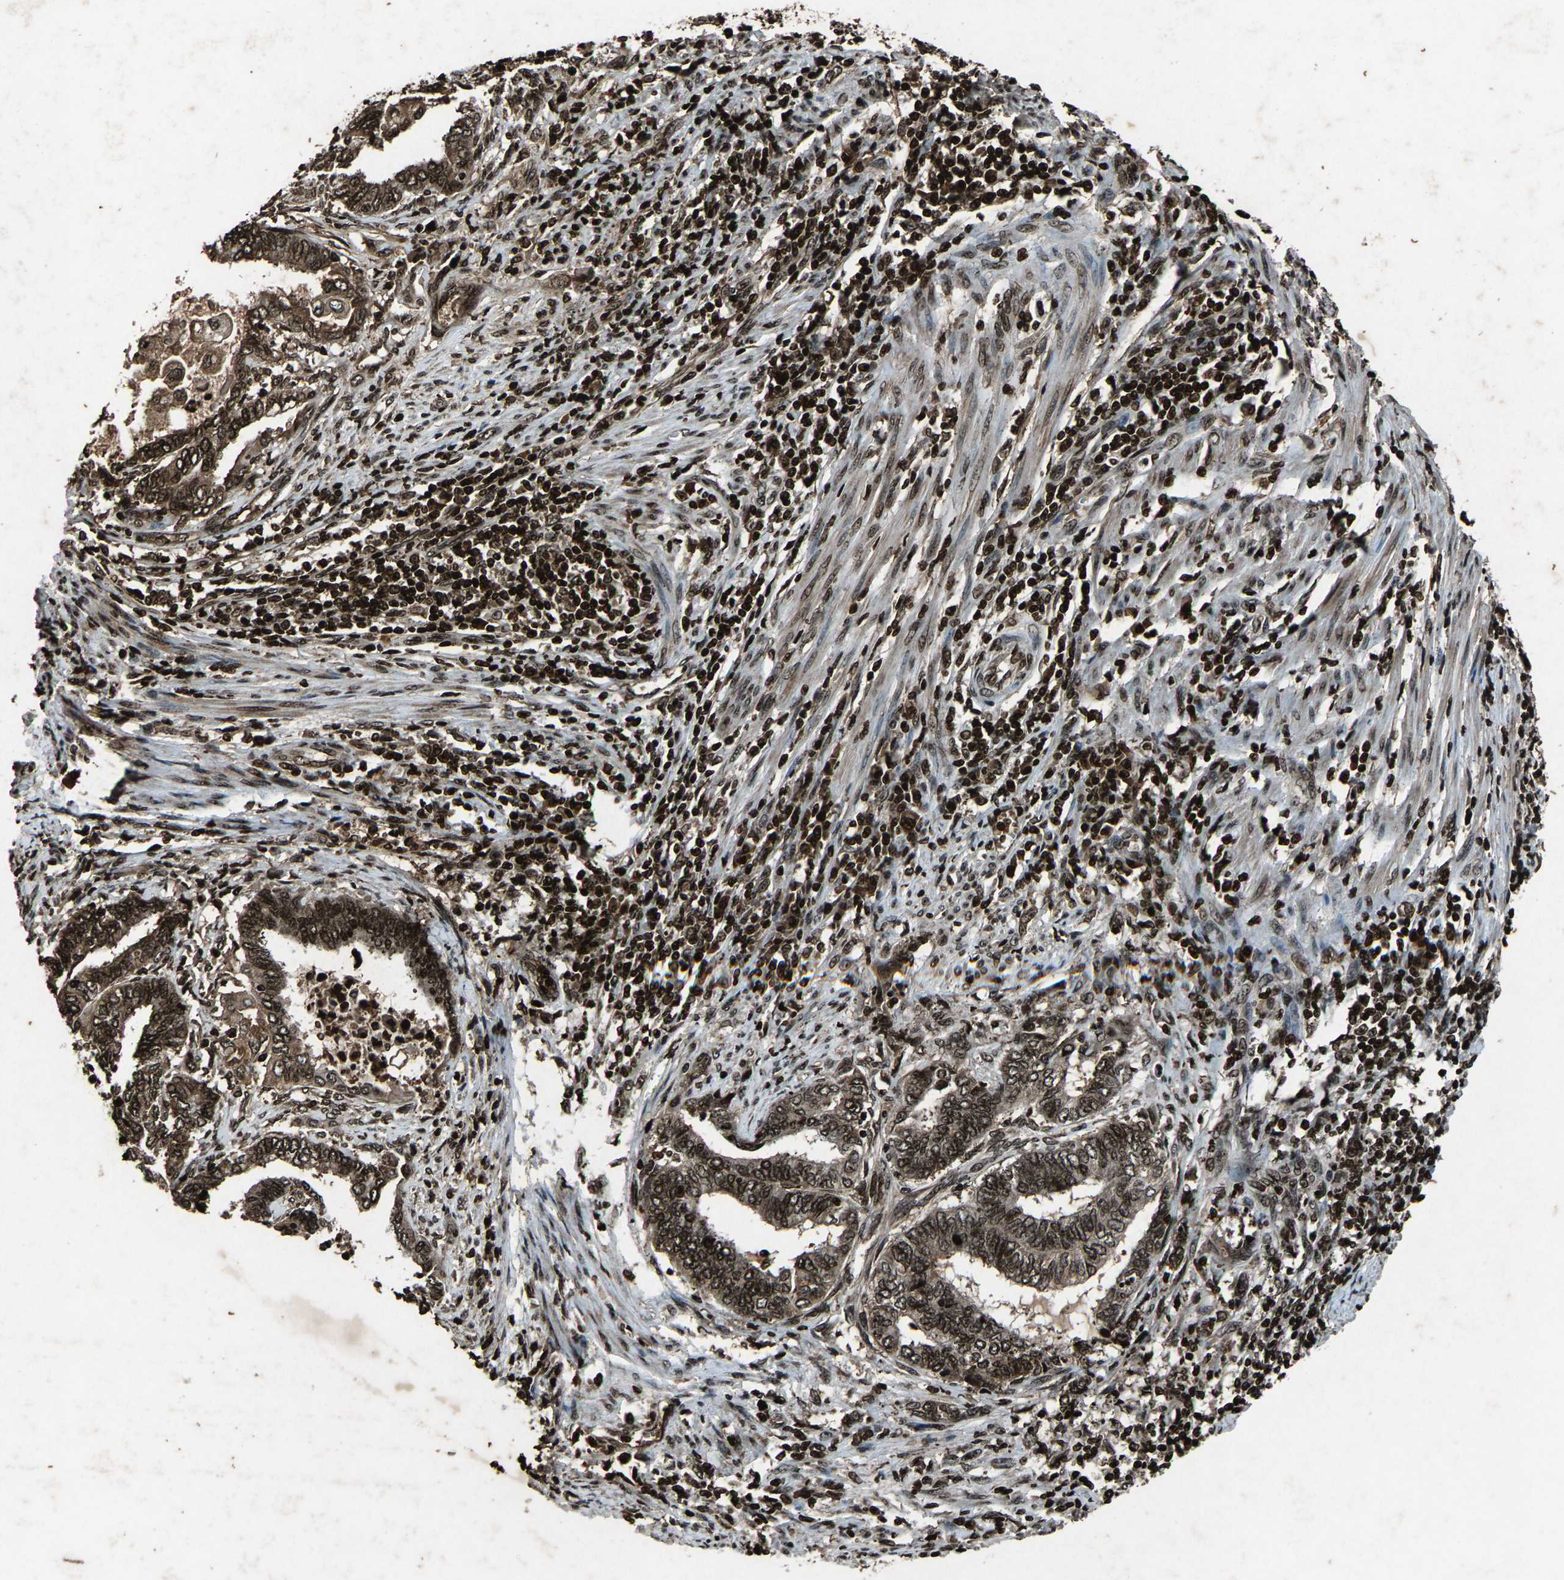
{"staining": {"intensity": "strong", "quantity": ">75%", "location": "nuclear"}, "tissue": "endometrial cancer", "cell_type": "Tumor cells", "image_type": "cancer", "snomed": [{"axis": "morphology", "description": "Adenocarcinoma, NOS"}, {"axis": "topography", "description": "Uterus"}, {"axis": "topography", "description": "Endometrium"}], "caption": "Protein expression analysis of endometrial cancer (adenocarcinoma) shows strong nuclear expression in about >75% of tumor cells.", "gene": "H4C1", "patient": {"sex": "female", "age": 70}}